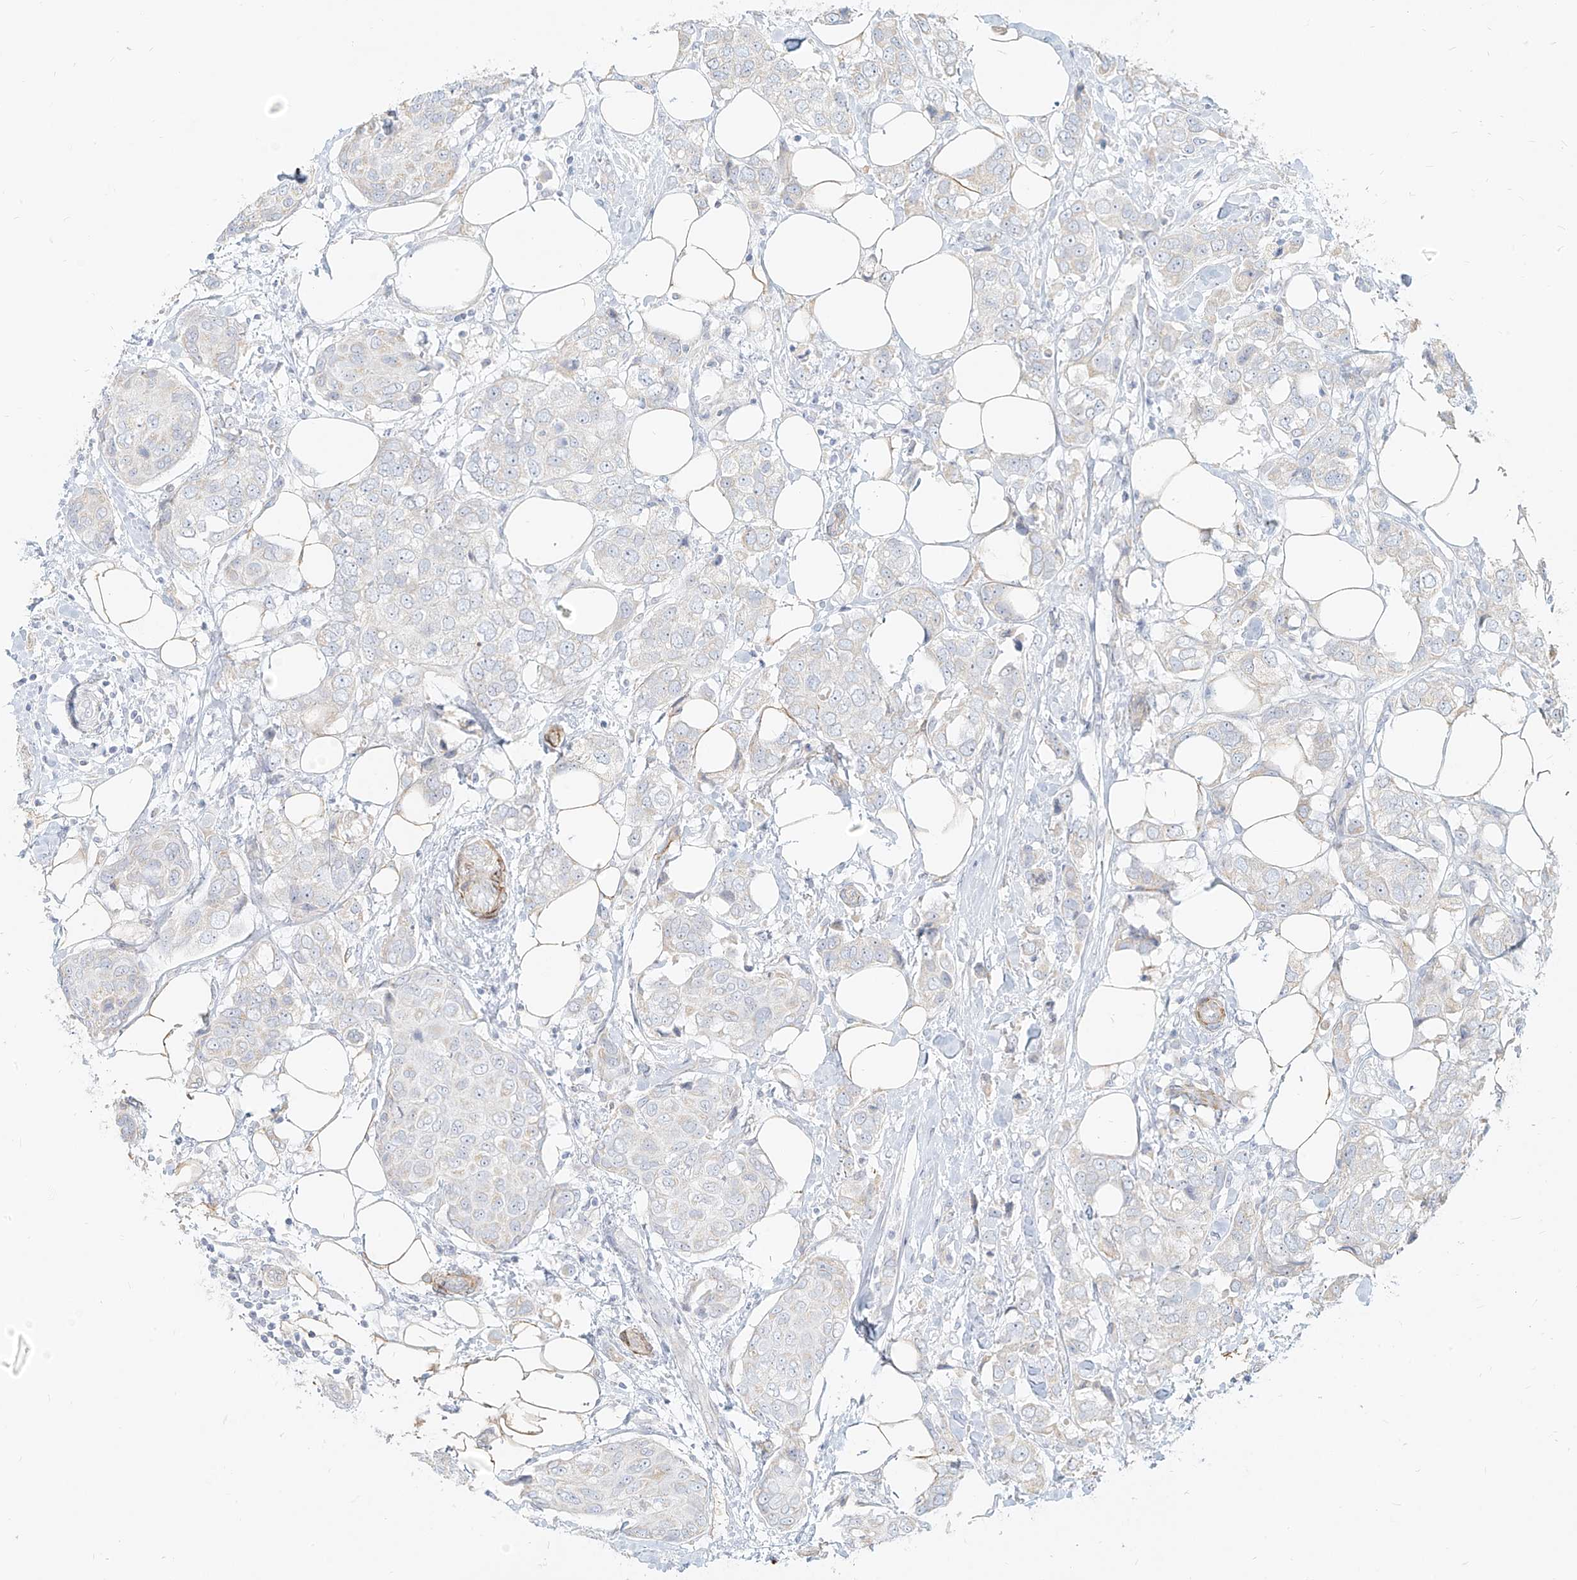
{"staining": {"intensity": "negative", "quantity": "none", "location": "none"}, "tissue": "breast cancer", "cell_type": "Tumor cells", "image_type": "cancer", "snomed": [{"axis": "morphology", "description": "Duct carcinoma"}, {"axis": "topography", "description": "Breast"}], "caption": "Immunohistochemical staining of human intraductal carcinoma (breast) exhibits no significant staining in tumor cells.", "gene": "ITPKB", "patient": {"sex": "female", "age": 80}}